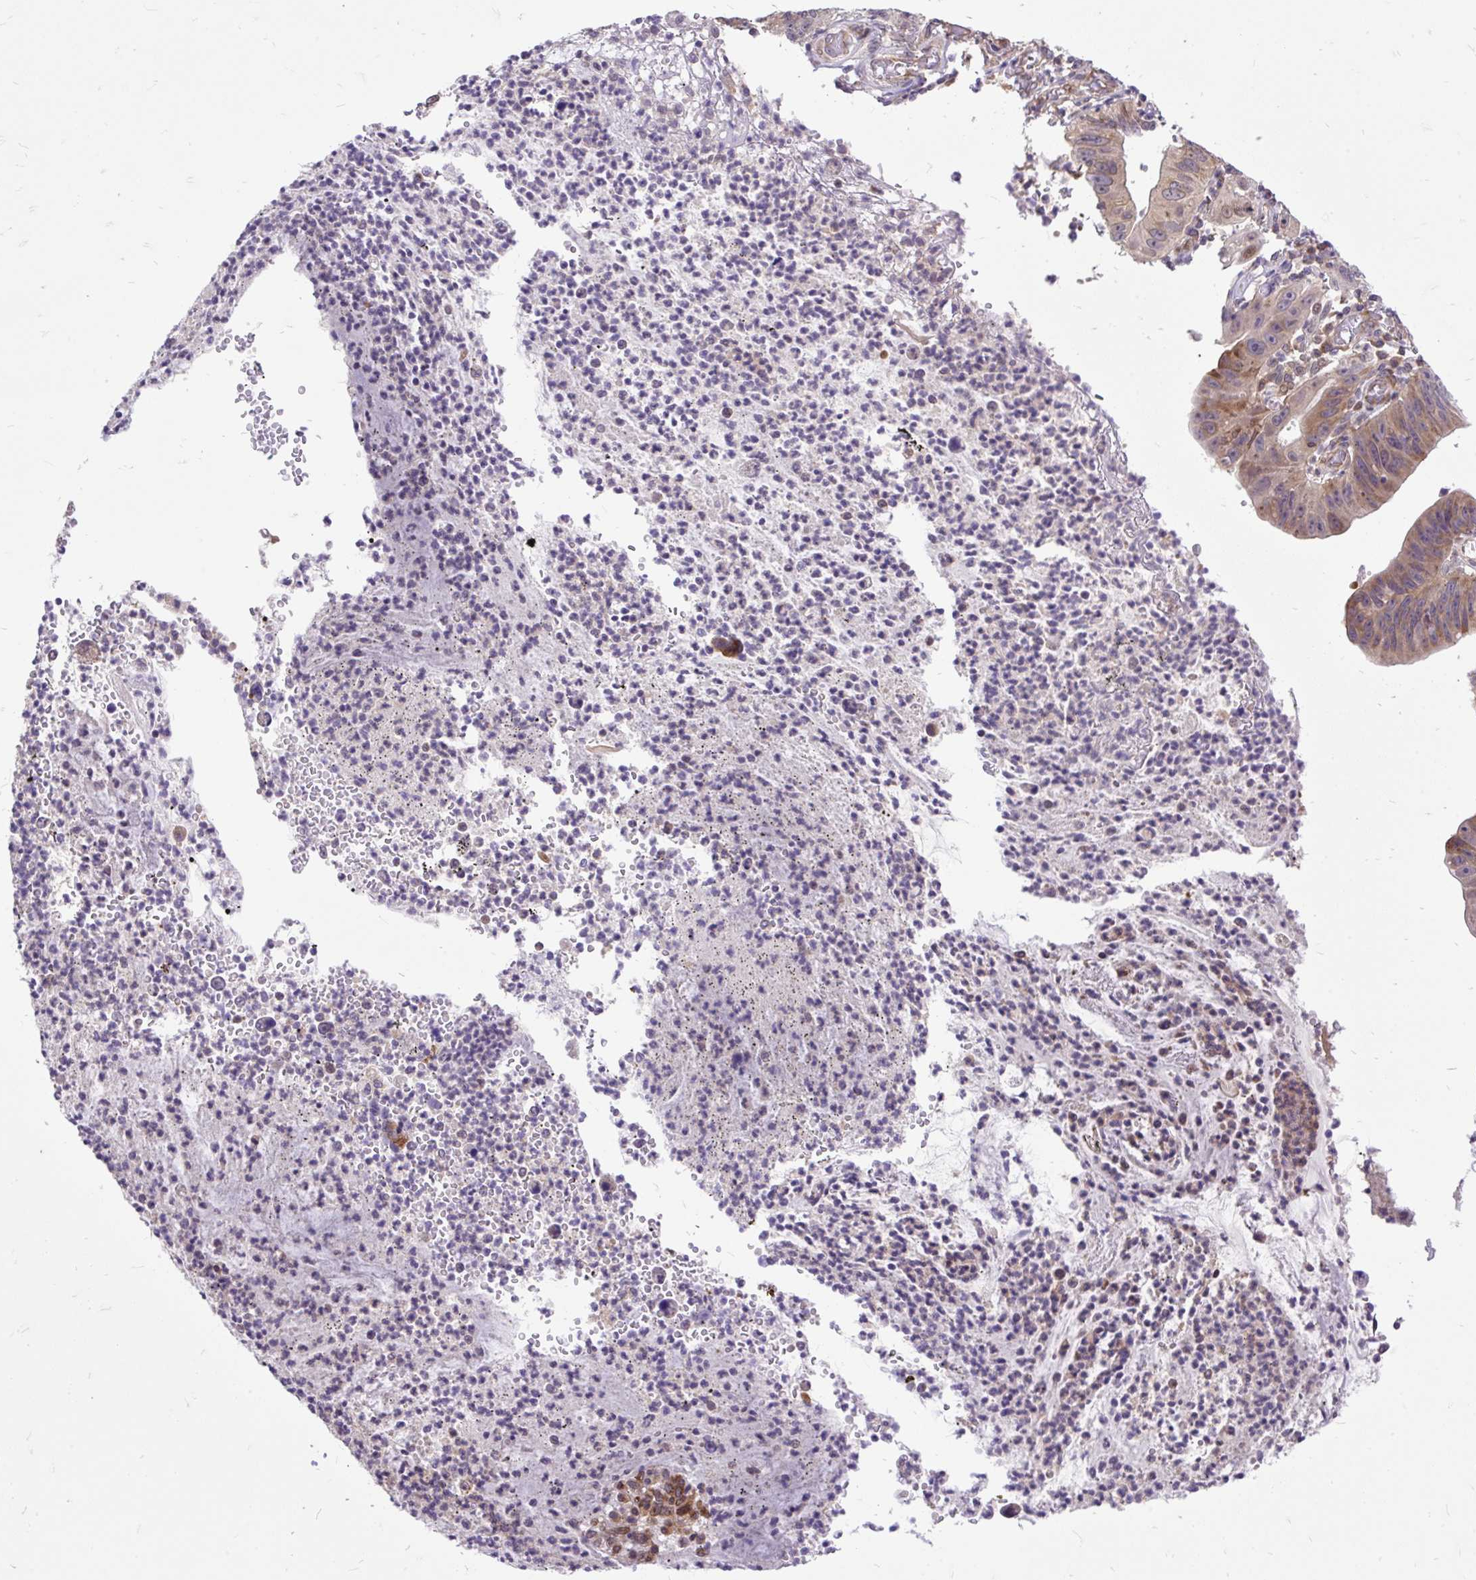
{"staining": {"intensity": "moderate", "quantity": "<25%", "location": "cytoplasmic/membranous"}, "tissue": "stomach cancer", "cell_type": "Tumor cells", "image_type": "cancer", "snomed": [{"axis": "morphology", "description": "Adenocarcinoma, NOS"}, {"axis": "topography", "description": "Stomach"}], "caption": "Brown immunohistochemical staining in adenocarcinoma (stomach) reveals moderate cytoplasmic/membranous positivity in approximately <25% of tumor cells.", "gene": "TRIM17", "patient": {"sex": "male", "age": 59}}